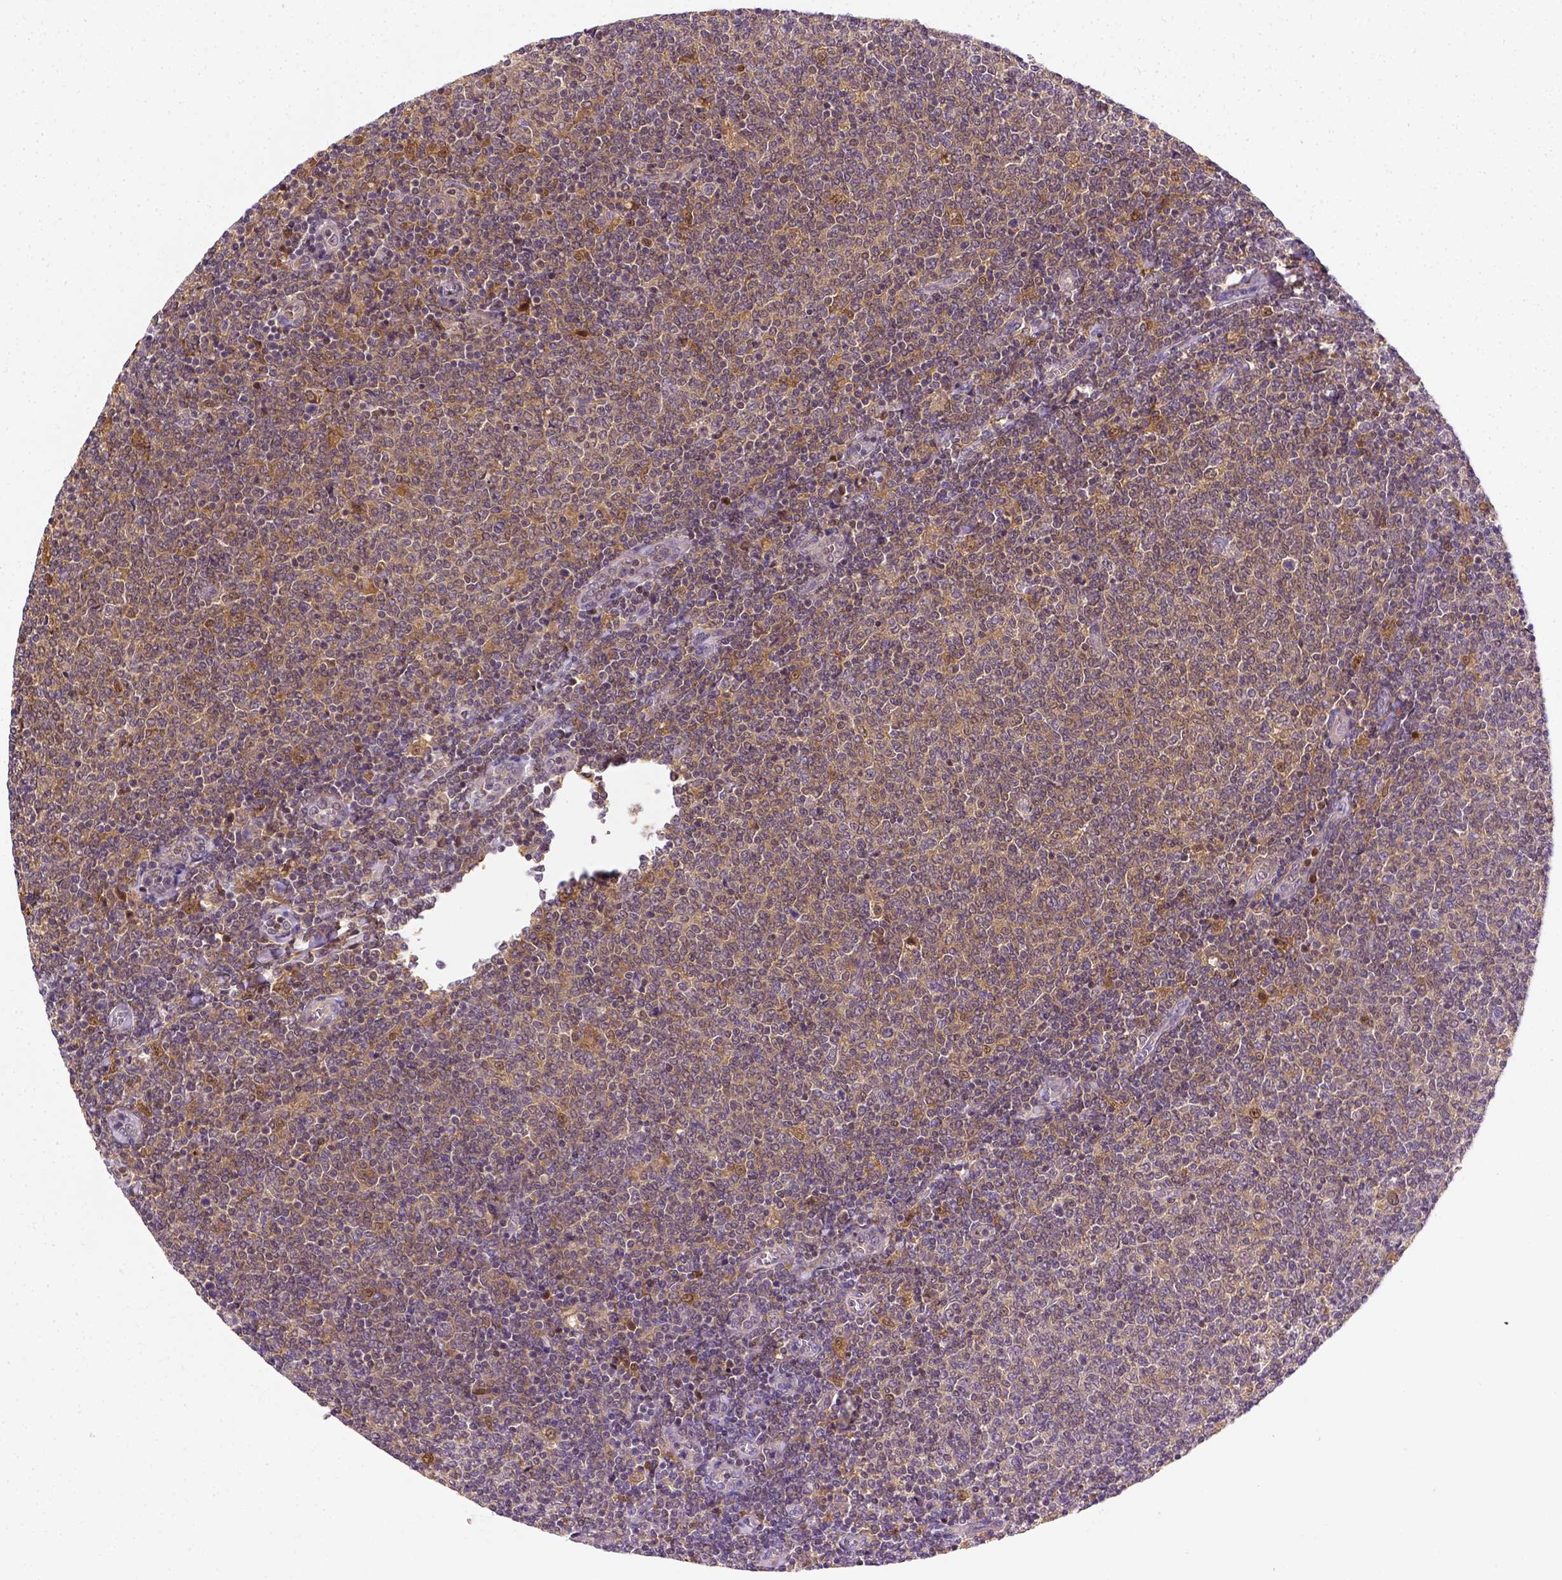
{"staining": {"intensity": "moderate", "quantity": ">75%", "location": "cytoplasmic/membranous"}, "tissue": "lymphoma", "cell_type": "Tumor cells", "image_type": "cancer", "snomed": [{"axis": "morphology", "description": "Malignant lymphoma, non-Hodgkin's type, Low grade"}, {"axis": "topography", "description": "Lymph node"}], "caption": "Malignant lymphoma, non-Hodgkin's type (low-grade) tissue displays moderate cytoplasmic/membranous expression in approximately >75% of tumor cells", "gene": "MATK", "patient": {"sex": "male", "age": 52}}